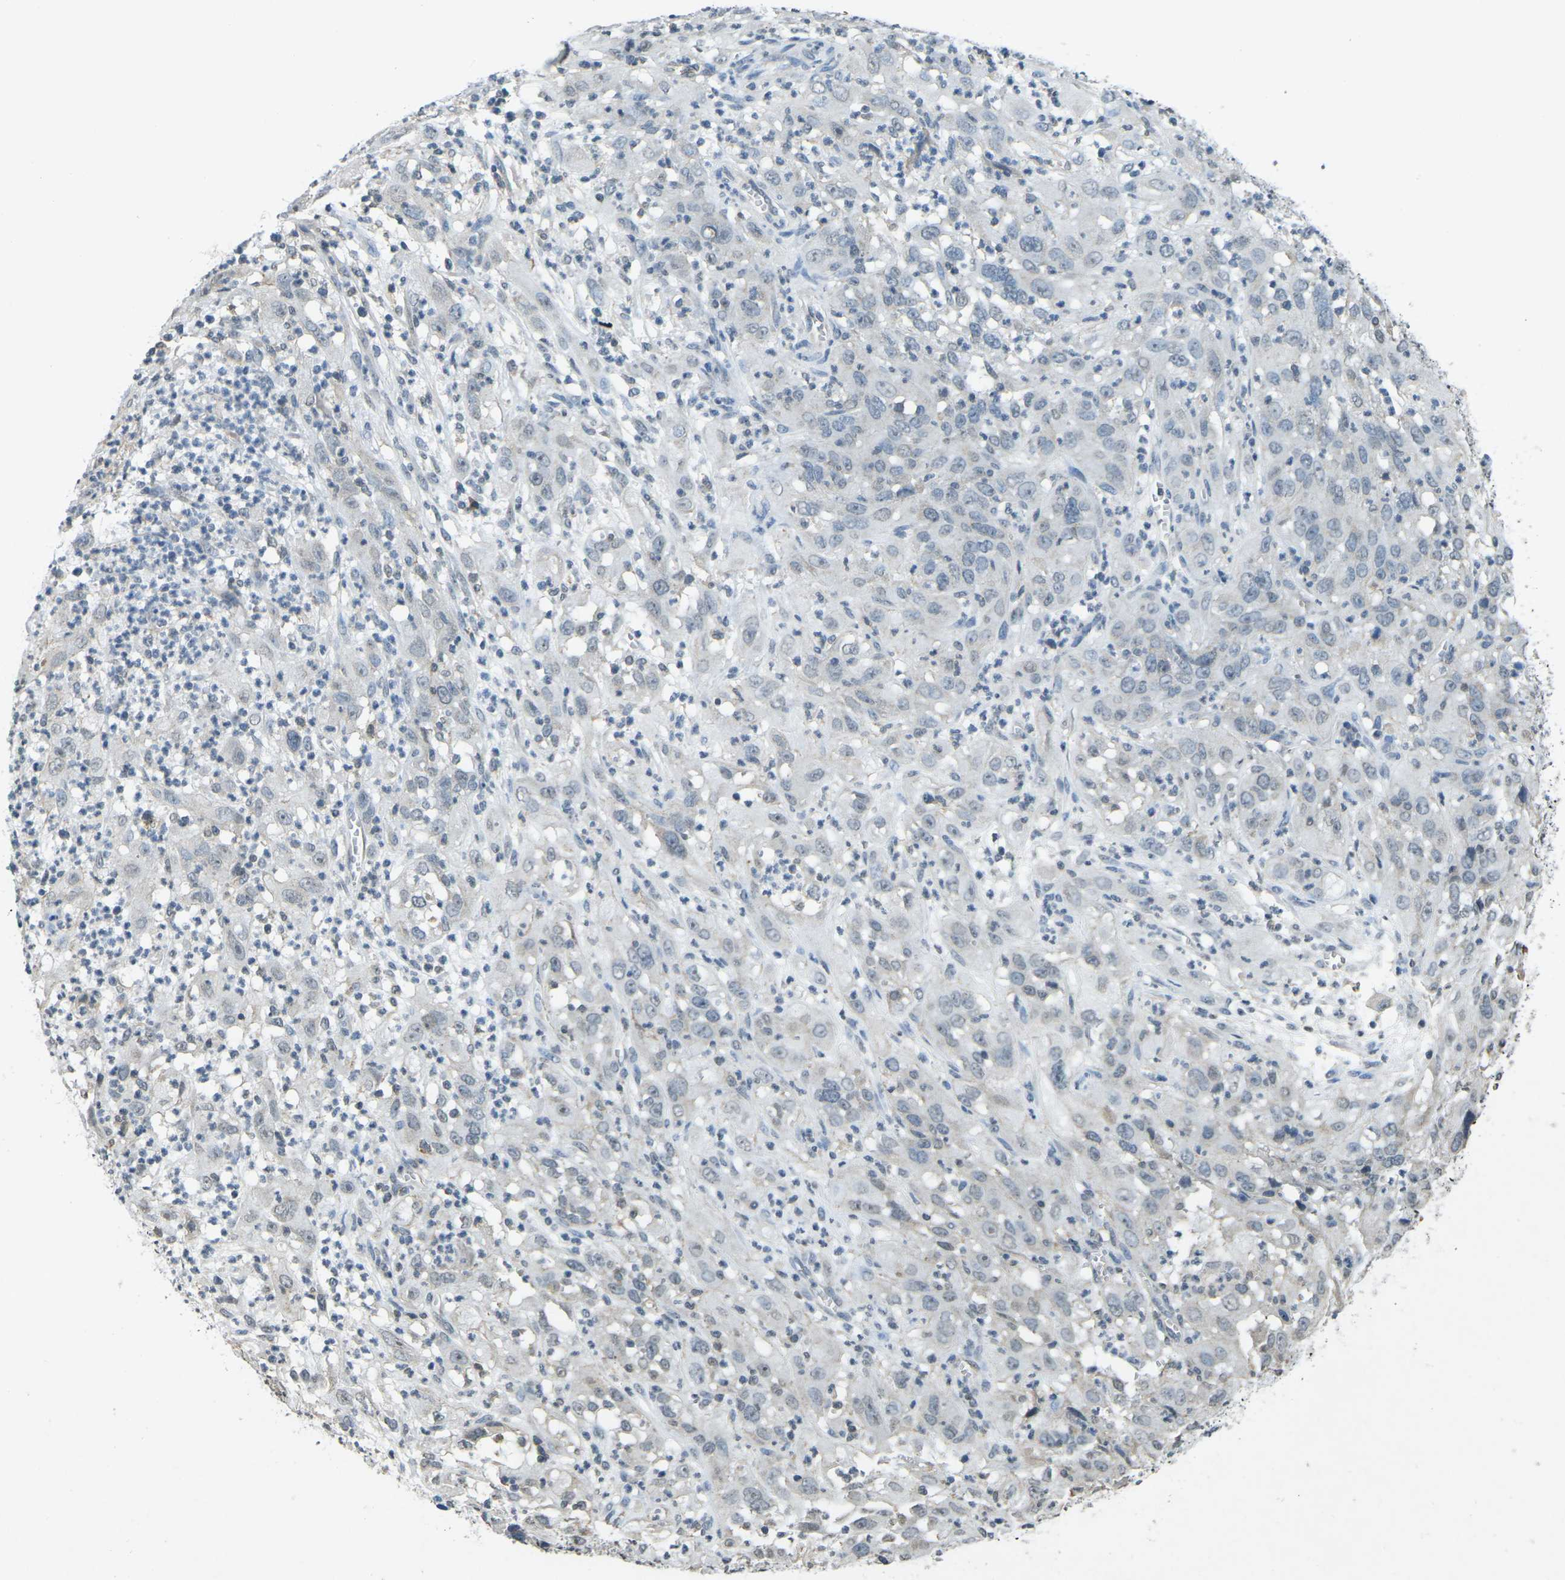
{"staining": {"intensity": "negative", "quantity": "none", "location": "none"}, "tissue": "cervical cancer", "cell_type": "Tumor cells", "image_type": "cancer", "snomed": [{"axis": "morphology", "description": "Squamous cell carcinoma, NOS"}, {"axis": "topography", "description": "Cervix"}], "caption": "A high-resolution histopathology image shows IHC staining of cervical squamous cell carcinoma, which shows no significant expression in tumor cells.", "gene": "TFR2", "patient": {"sex": "female", "age": 32}}